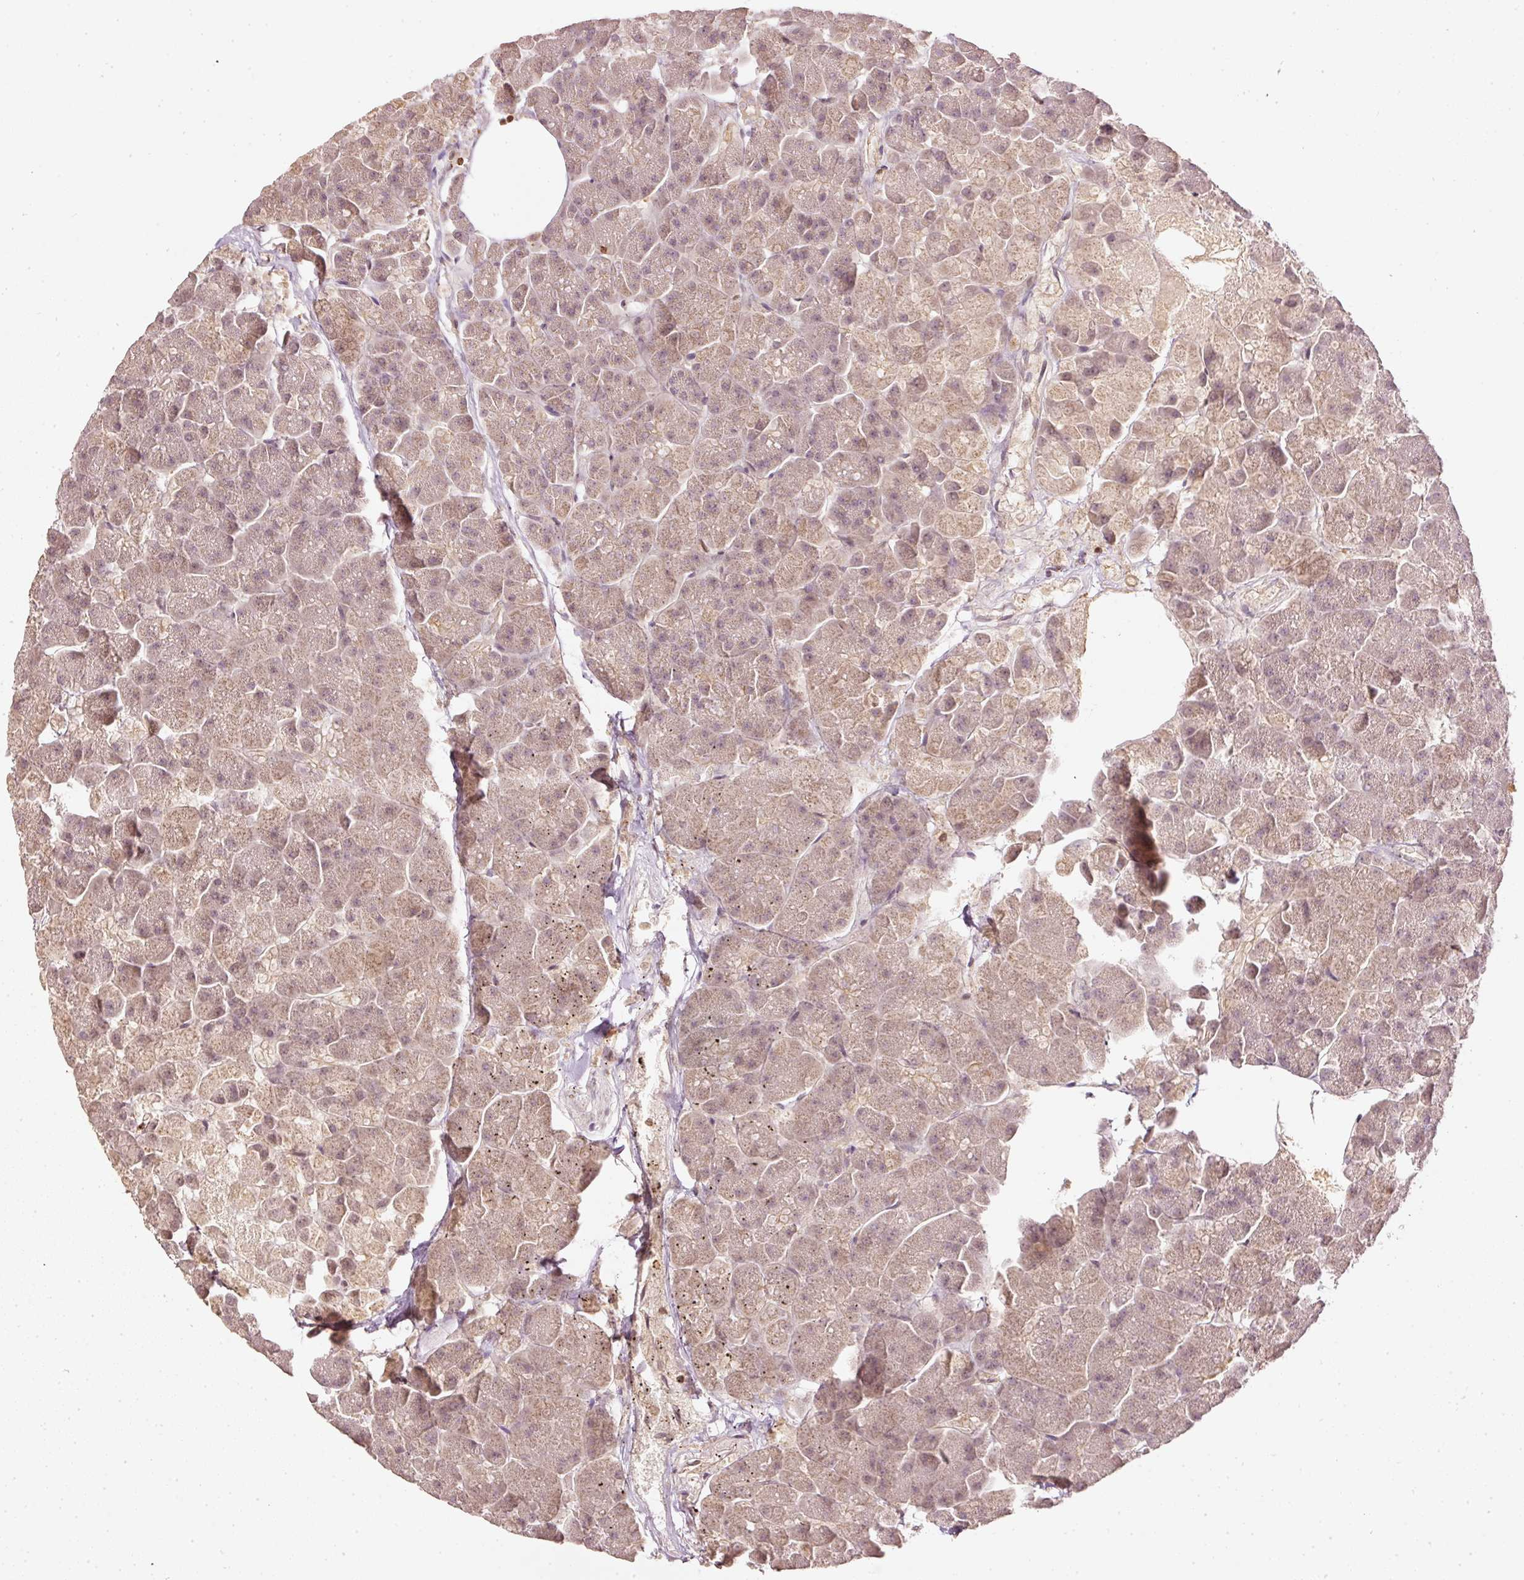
{"staining": {"intensity": "weak", "quantity": ">75%", "location": "cytoplasmic/membranous,nuclear"}, "tissue": "pancreas", "cell_type": "Exocrine glandular cells", "image_type": "normal", "snomed": [{"axis": "morphology", "description": "Normal tissue, NOS"}, {"axis": "topography", "description": "Pancreas"}, {"axis": "topography", "description": "Peripheral nerve tissue"}], "caption": "IHC of normal pancreas shows low levels of weak cytoplasmic/membranous,nuclear positivity in approximately >75% of exocrine glandular cells.", "gene": "EVL", "patient": {"sex": "male", "age": 54}}